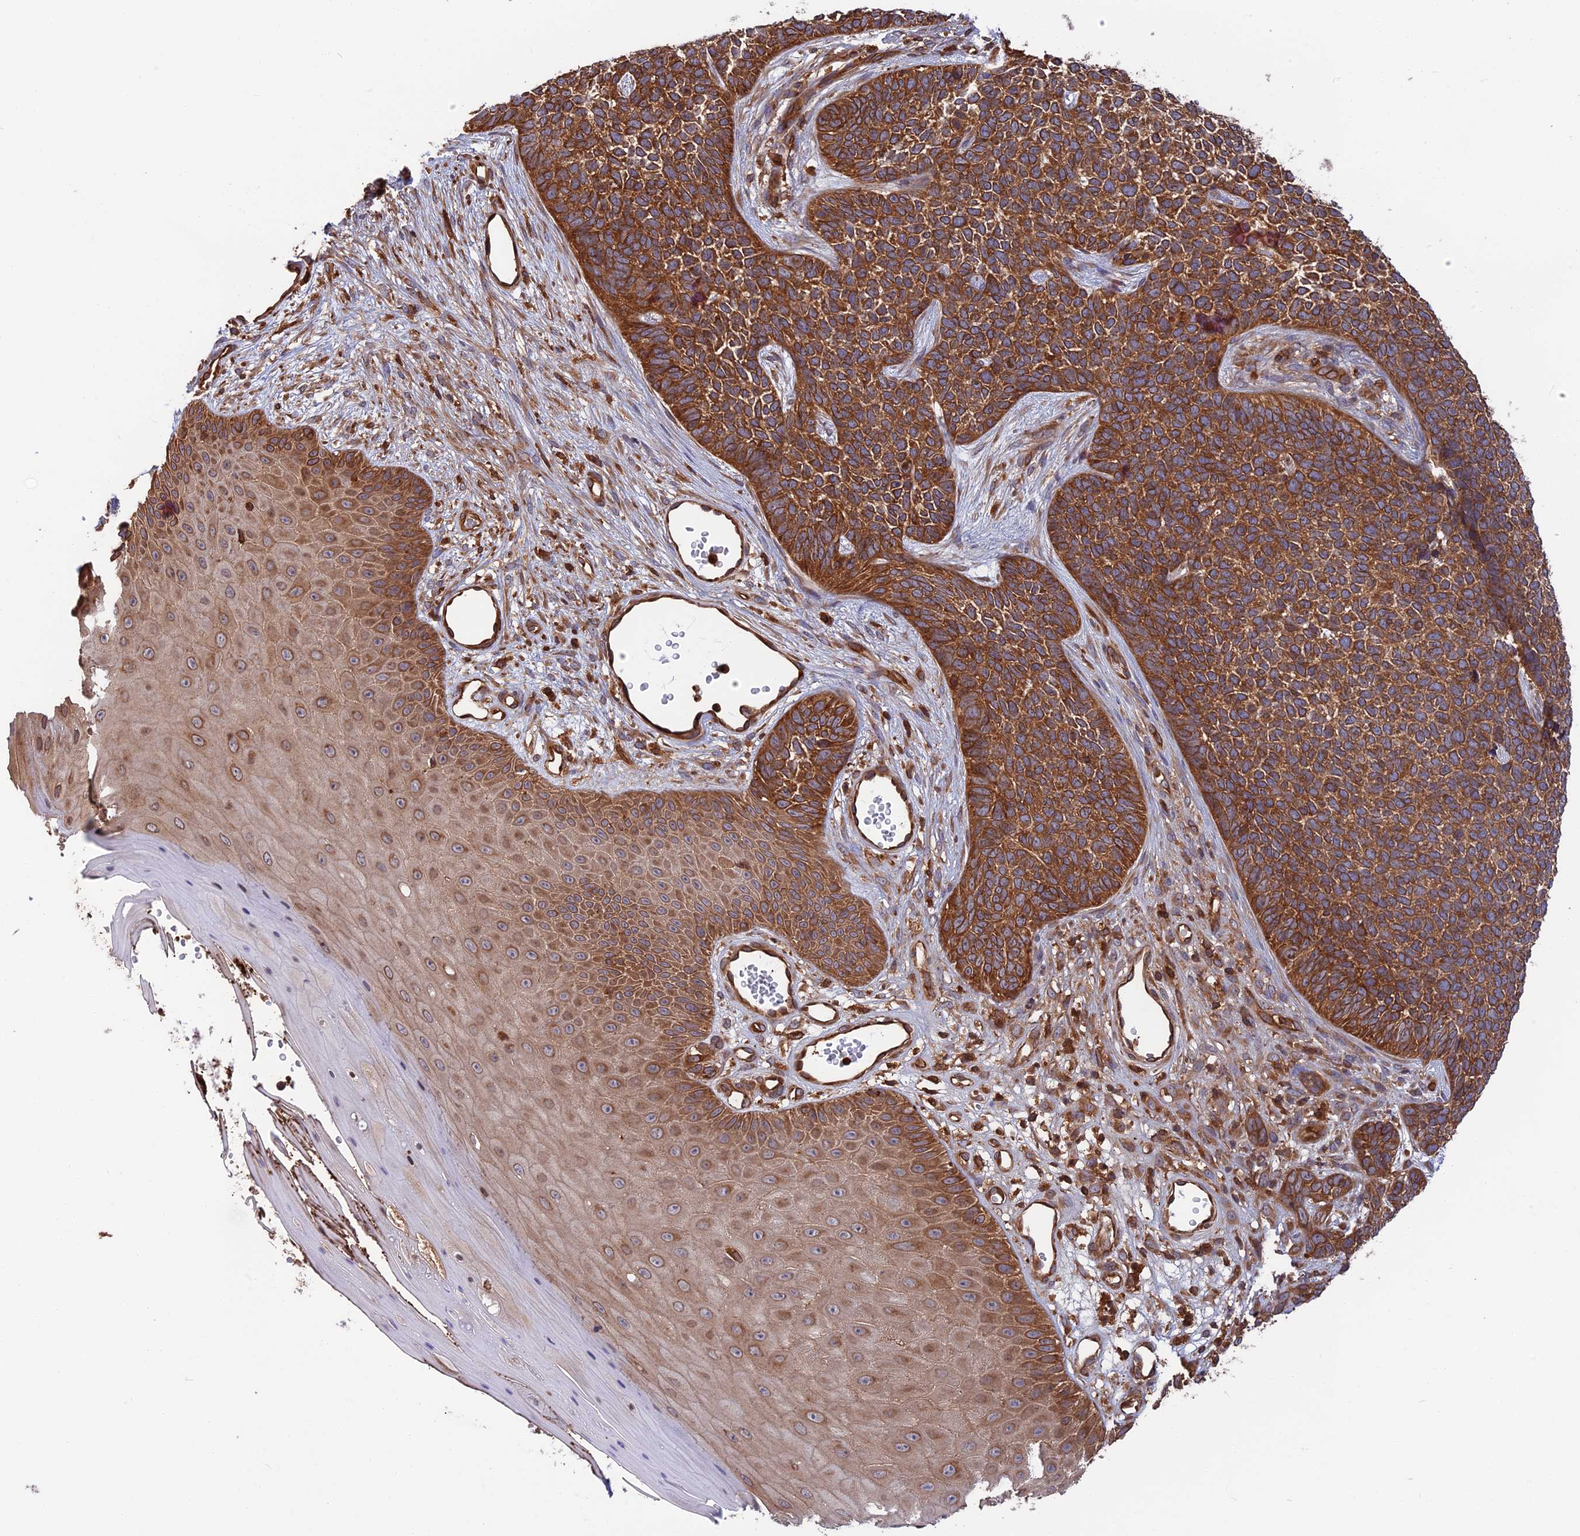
{"staining": {"intensity": "strong", "quantity": ">75%", "location": "cytoplasmic/membranous"}, "tissue": "skin cancer", "cell_type": "Tumor cells", "image_type": "cancer", "snomed": [{"axis": "morphology", "description": "Basal cell carcinoma"}, {"axis": "topography", "description": "Skin"}], "caption": "Immunohistochemistry image of neoplastic tissue: human skin basal cell carcinoma stained using IHC demonstrates high levels of strong protein expression localized specifically in the cytoplasmic/membranous of tumor cells, appearing as a cytoplasmic/membranous brown color.", "gene": "WDR1", "patient": {"sex": "female", "age": 84}}